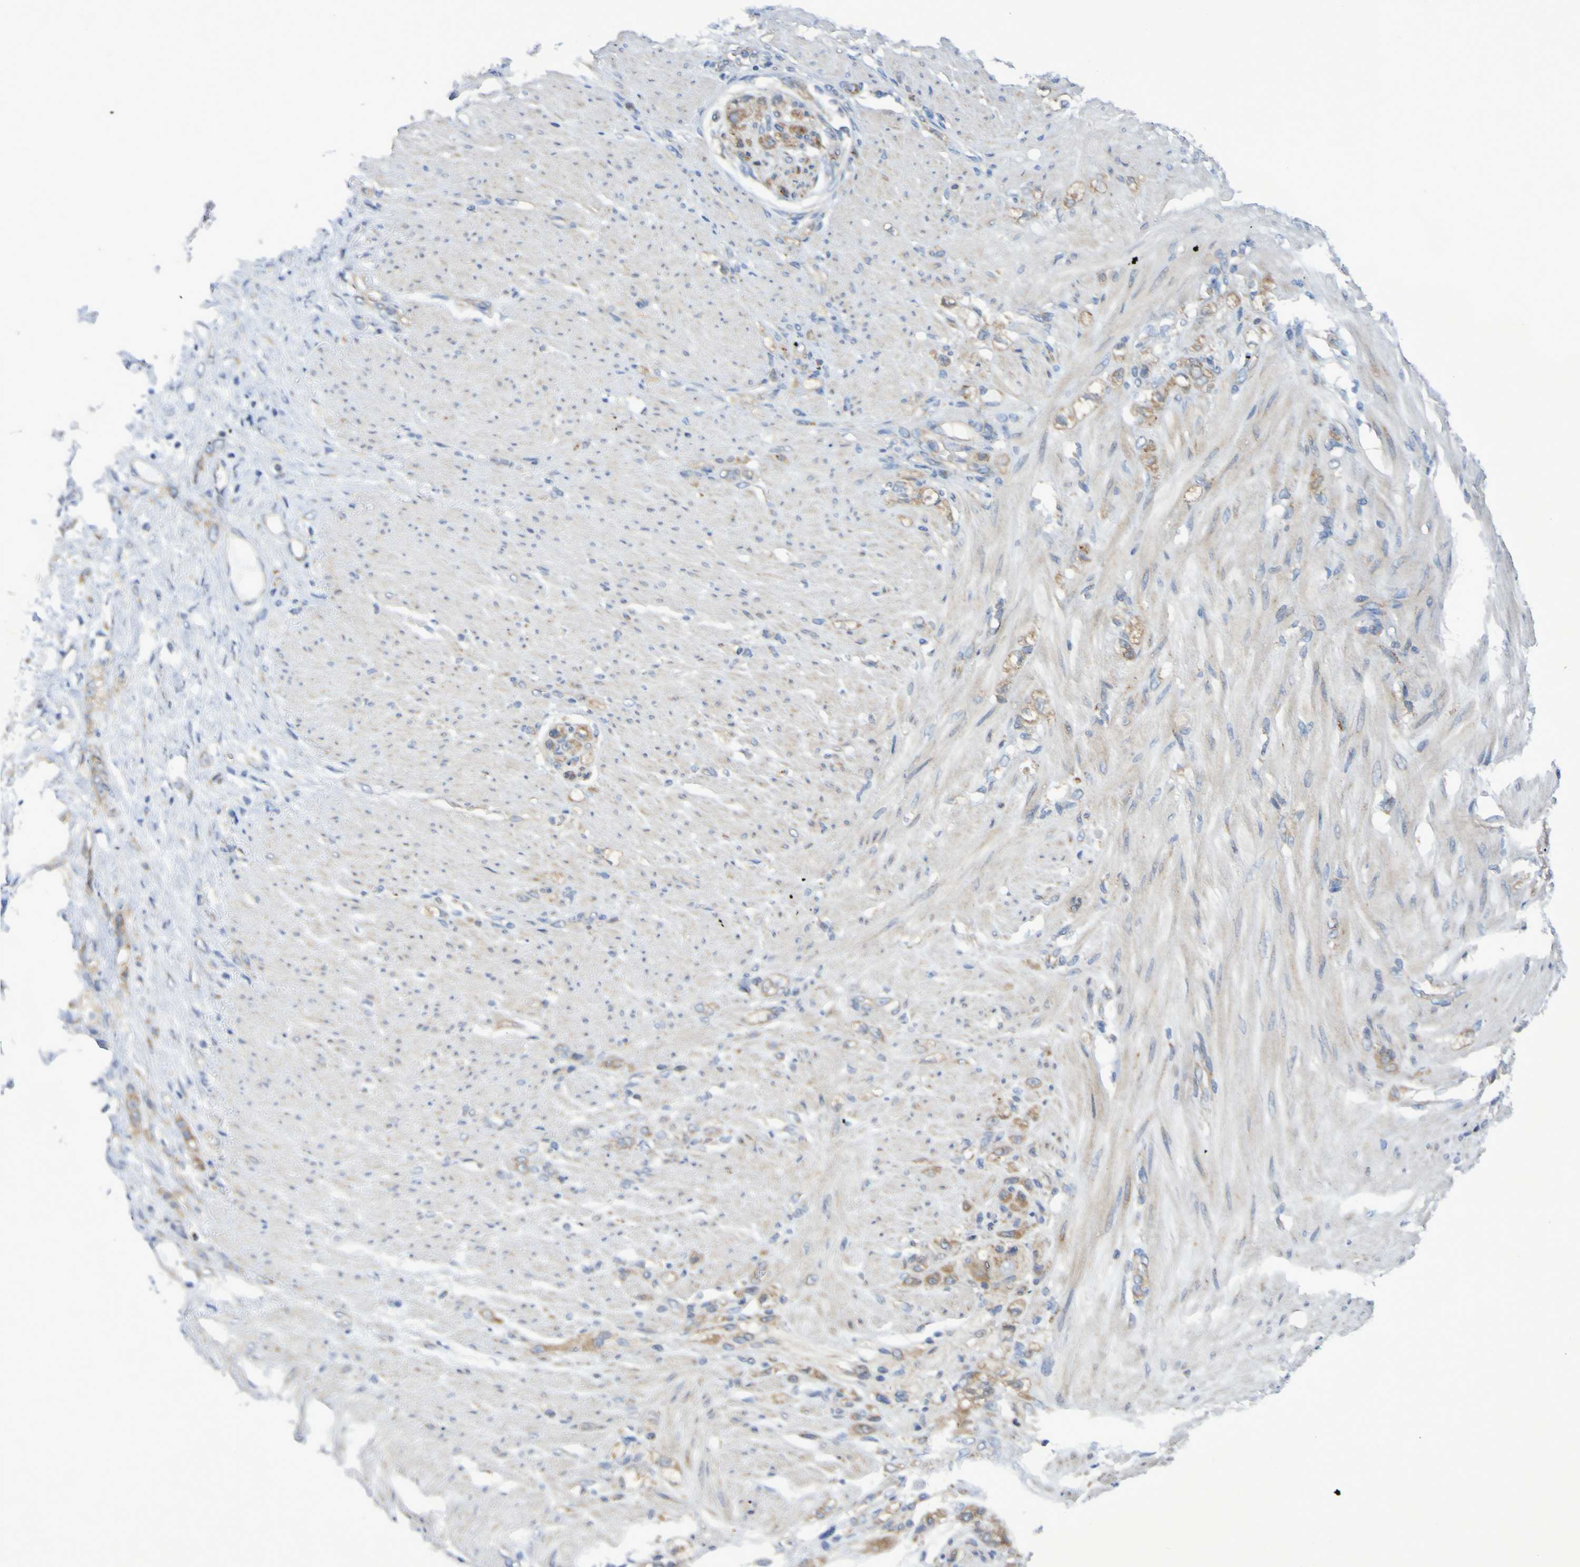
{"staining": {"intensity": "moderate", "quantity": ">75%", "location": "cytoplasmic/membranous"}, "tissue": "stomach cancer", "cell_type": "Tumor cells", "image_type": "cancer", "snomed": [{"axis": "morphology", "description": "Adenocarcinoma, NOS"}, {"axis": "topography", "description": "Stomach"}], "caption": "A high-resolution photomicrograph shows IHC staining of adenocarcinoma (stomach), which demonstrates moderate cytoplasmic/membranous positivity in about >75% of tumor cells. (DAB IHC, brown staining for protein, blue staining for nuclei).", "gene": "LMBRD2", "patient": {"sex": "male", "age": 82}}